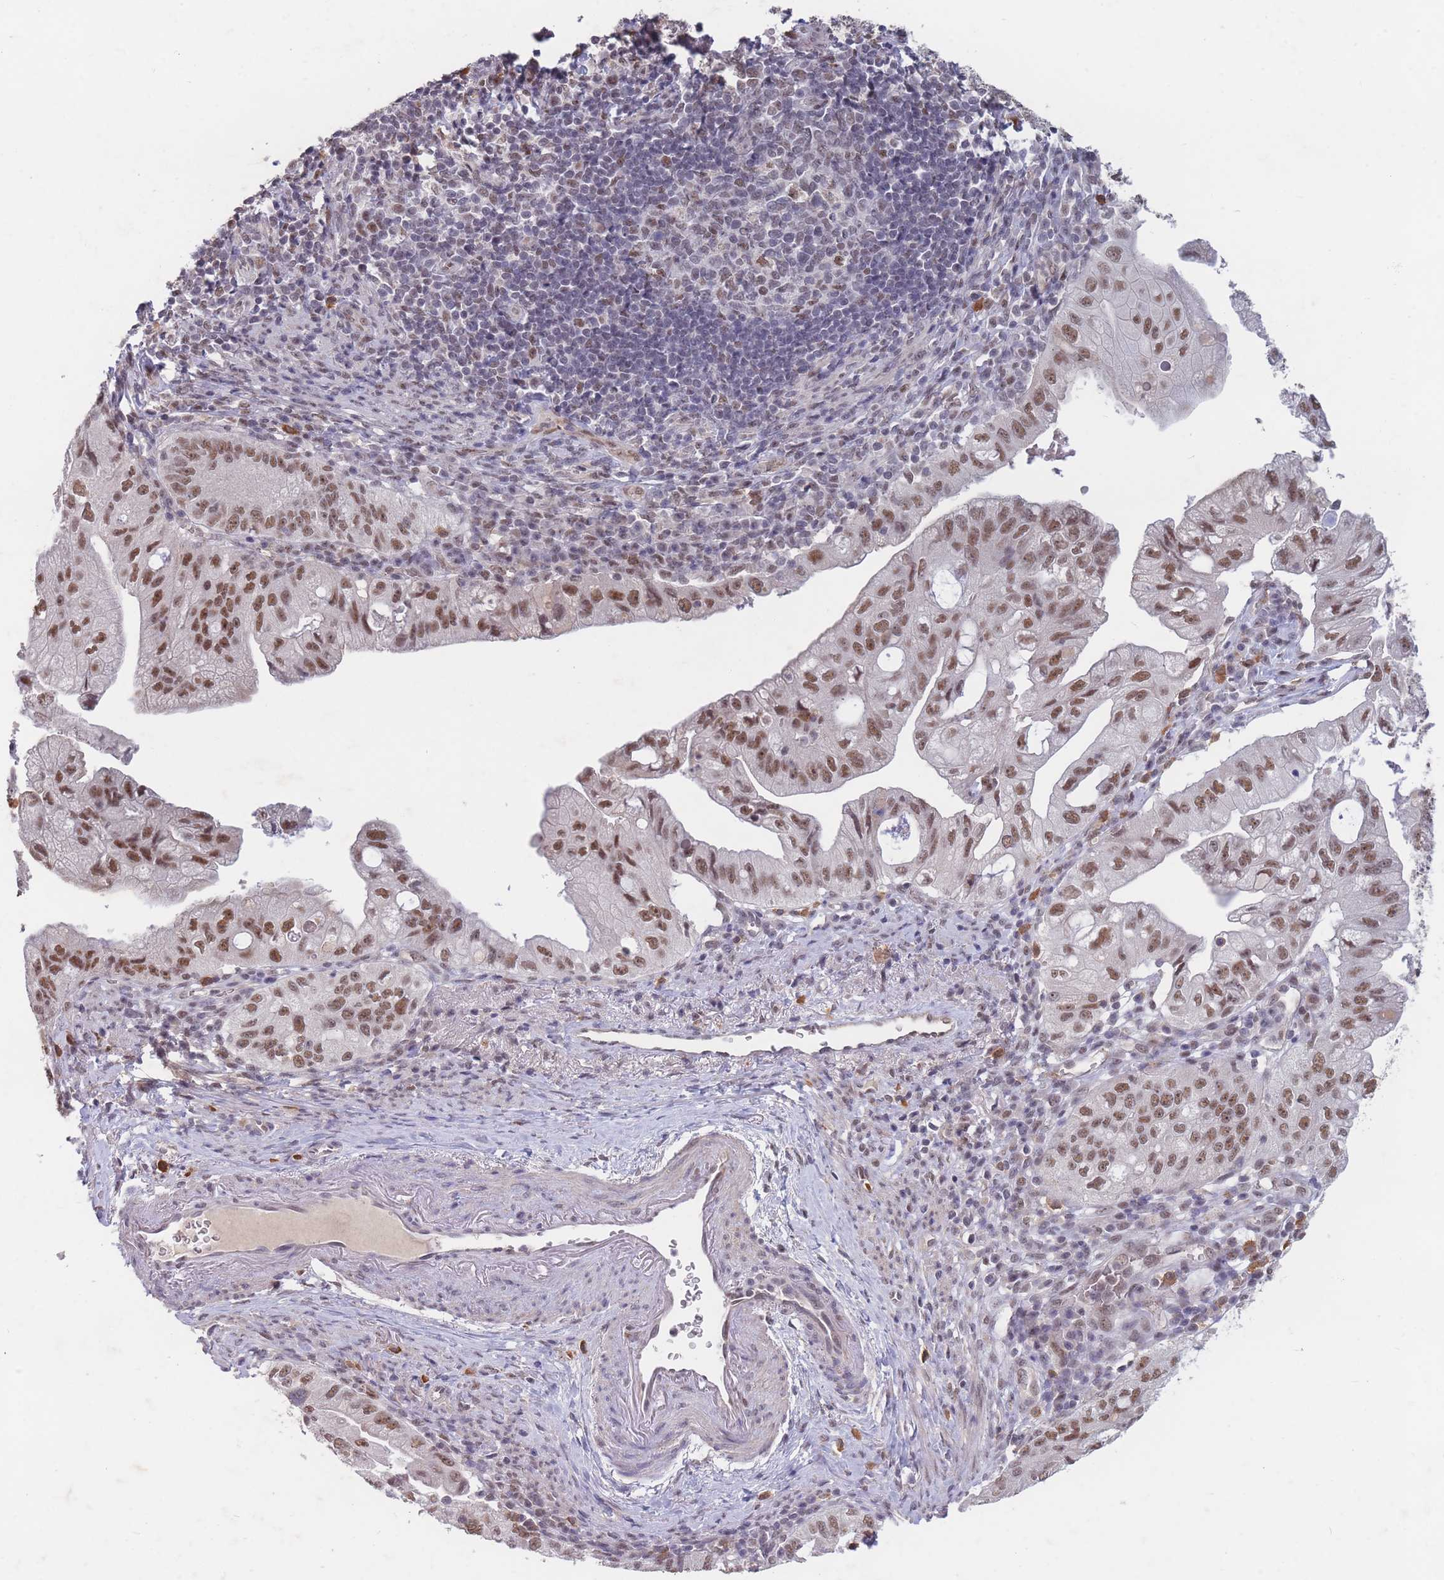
{"staining": {"intensity": "moderate", "quantity": ">75%", "location": "cytoplasmic/membranous,nuclear"}, "tissue": "pancreatic cancer", "cell_type": "Tumor cells", "image_type": "cancer", "snomed": [{"axis": "morphology", "description": "Adenocarcinoma, NOS"}, {"axis": "topography", "description": "Pancreas"}], "caption": "A photomicrograph of human pancreatic cancer stained for a protein reveals moderate cytoplasmic/membranous and nuclear brown staining in tumor cells.", "gene": "SNRPA1", "patient": {"sex": "male", "age": 70}}